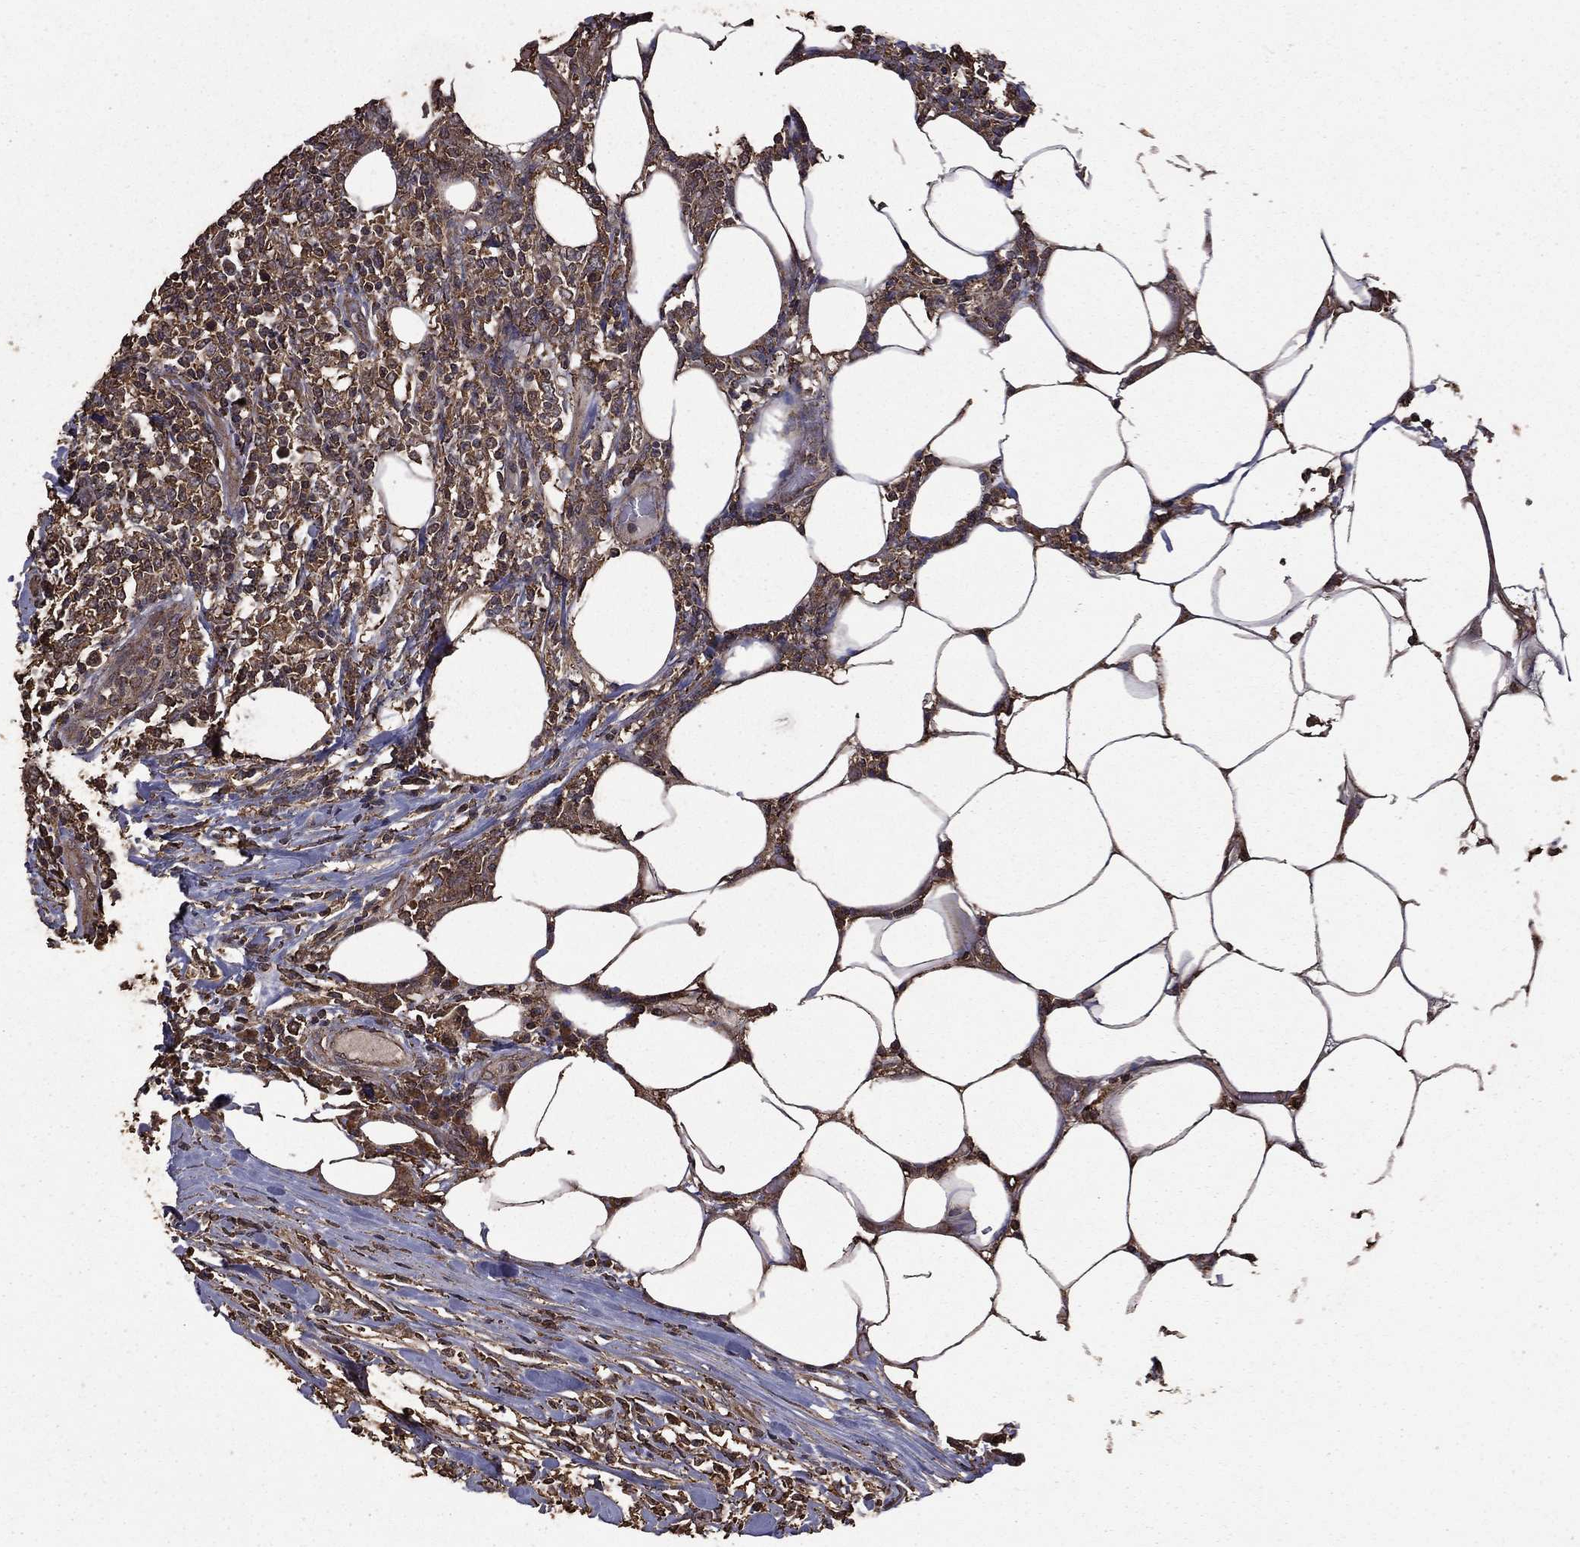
{"staining": {"intensity": "weak", "quantity": "<25%", "location": "cytoplasmic/membranous"}, "tissue": "lymphoma", "cell_type": "Tumor cells", "image_type": "cancer", "snomed": [{"axis": "morphology", "description": "Malignant lymphoma, non-Hodgkin's type, High grade"}, {"axis": "topography", "description": "Lymph node"}], "caption": "The histopathology image displays no significant expression in tumor cells of lymphoma. (DAB IHC with hematoxylin counter stain).", "gene": "BIRC6", "patient": {"sex": "female", "age": 84}}